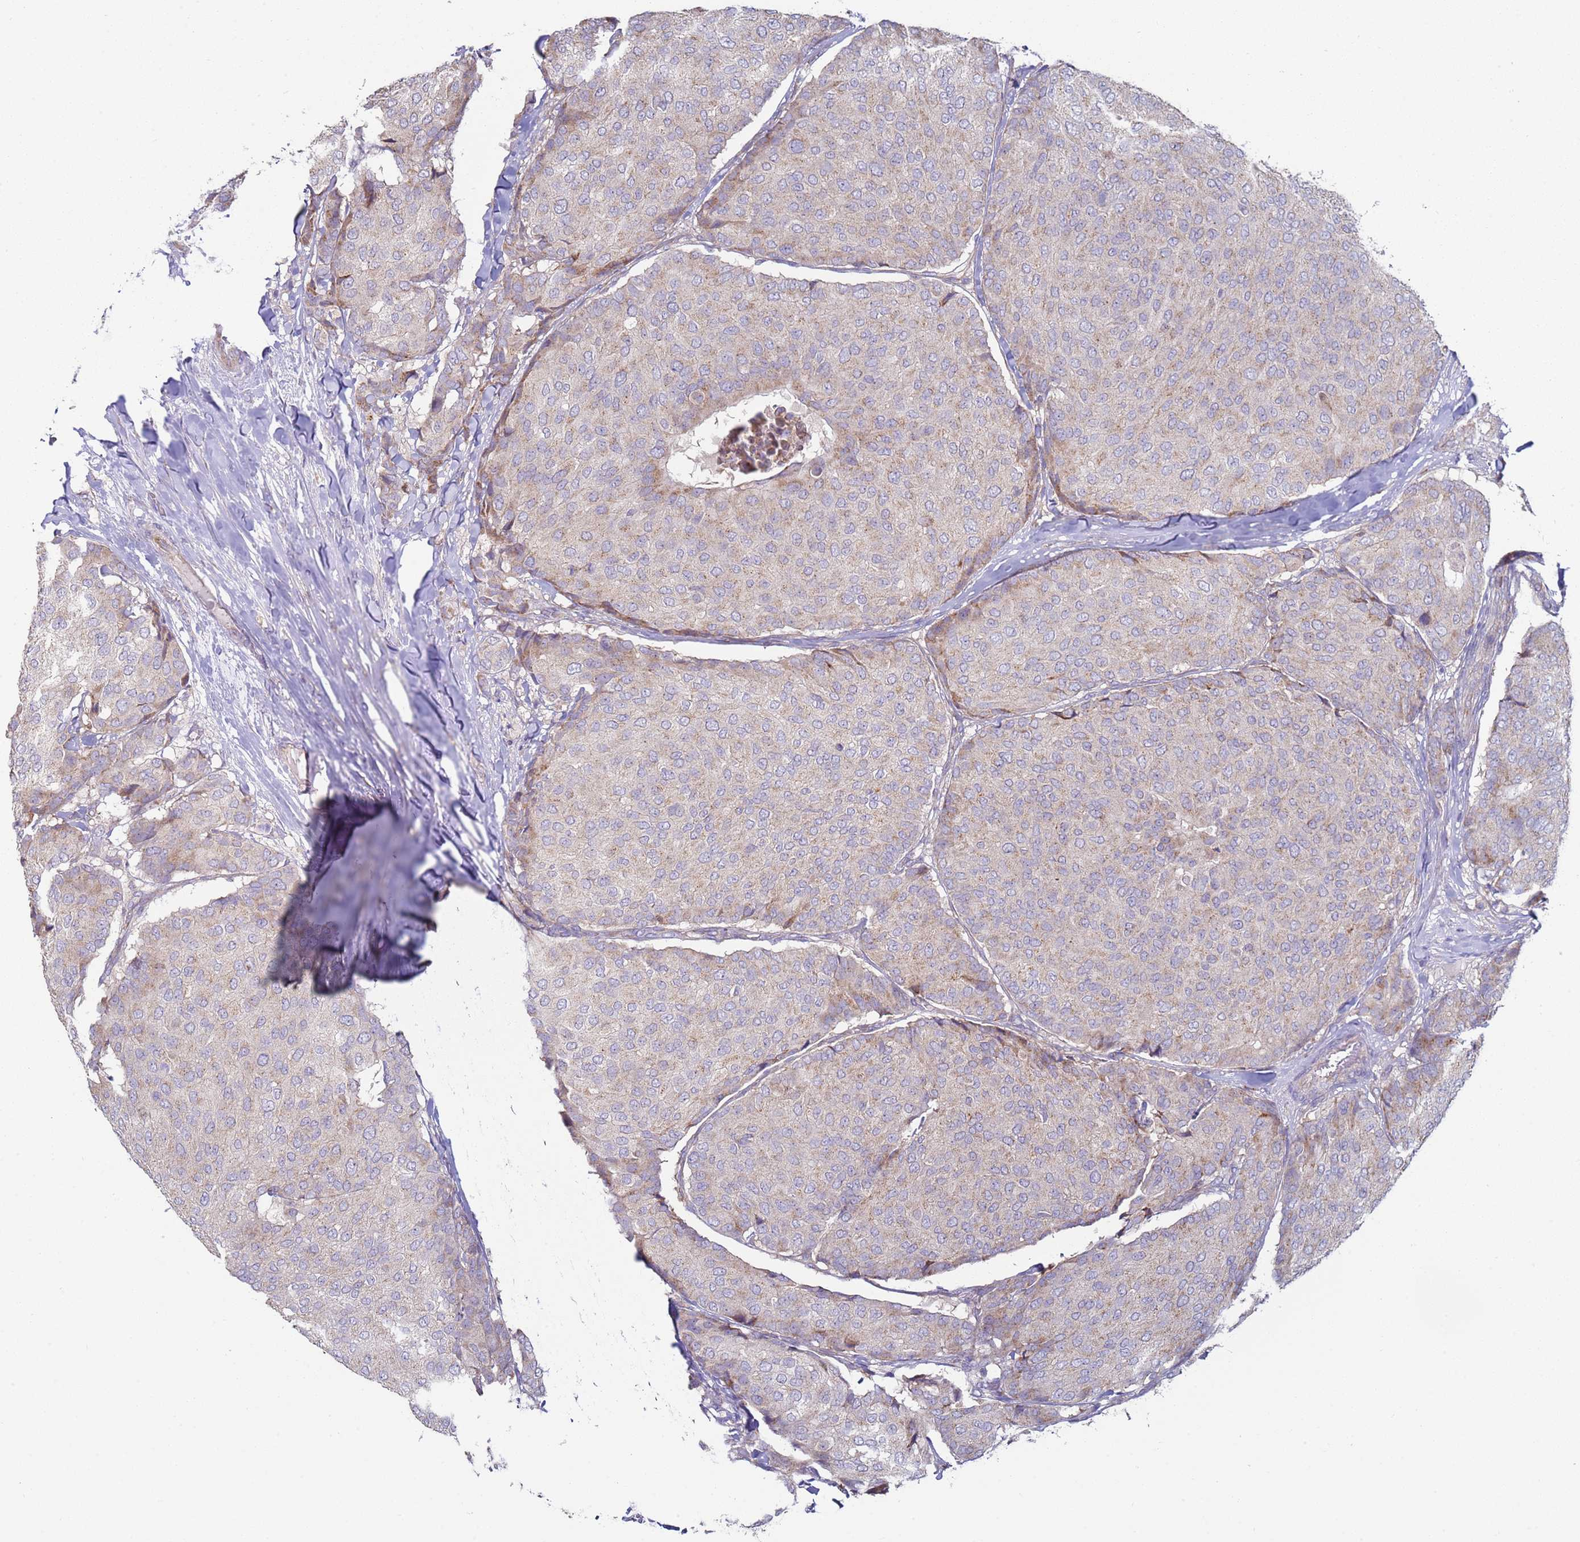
{"staining": {"intensity": "weak", "quantity": "25%-75%", "location": "cytoplasmic/membranous"}, "tissue": "breast cancer", "cell_type": "Tumor cells", "image_type": "cancer", "snomed": [{"axis": "morphology", "description": "Duct carcinoma"}, {"axis": "topography", "description": "Breast"}], "caption": "High-power microscopy captured an immunohistochemistry (IHC) micrograph of breast intraductal carcinoma, revealing weak cytoplasmic/membranous positivity in about 25%-75% of tumor cells.", "gene": "DIP2B", "patient": {"sex": "female", "age": 75}}